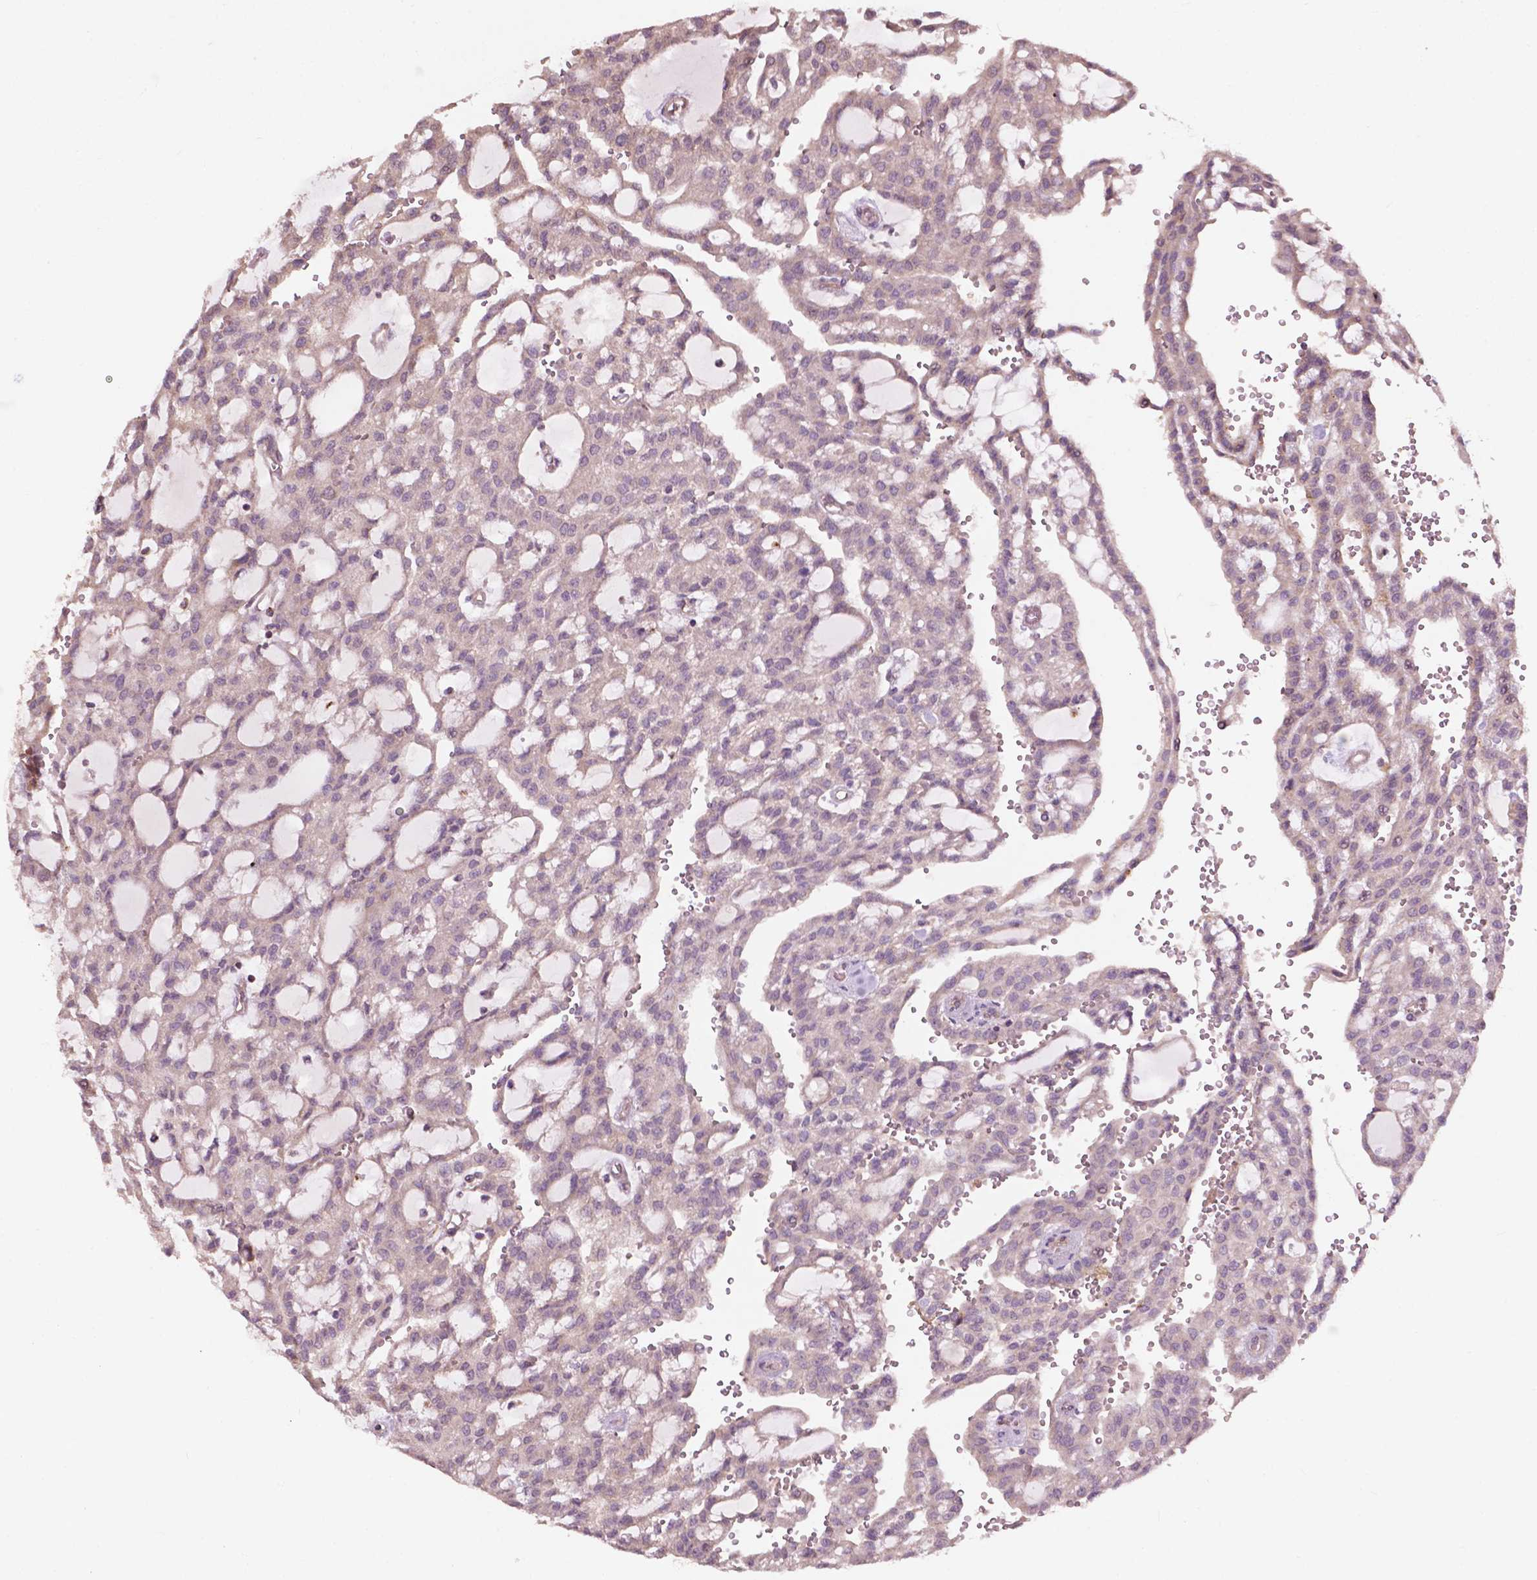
{"staining": {"intensity": "weak", "quantity": "<25%", "location": "cytoplasmic/membranous"}, "tissue": "renal cancer", "cell_type": "Tumor cells", "image_type": "cancer", "snomed": [{"axis": "morphology", "description": "Adenocarcinoma, NOS"}, {"axis": "topography", "description": "Kidney"}], "caption": "Protein analysis of renal cancer (adenocarcinoma) displays no significant positivity in tumor cells.", "gene": "CDC42BPA", "patient": {"sex": "male", "age": 63}}